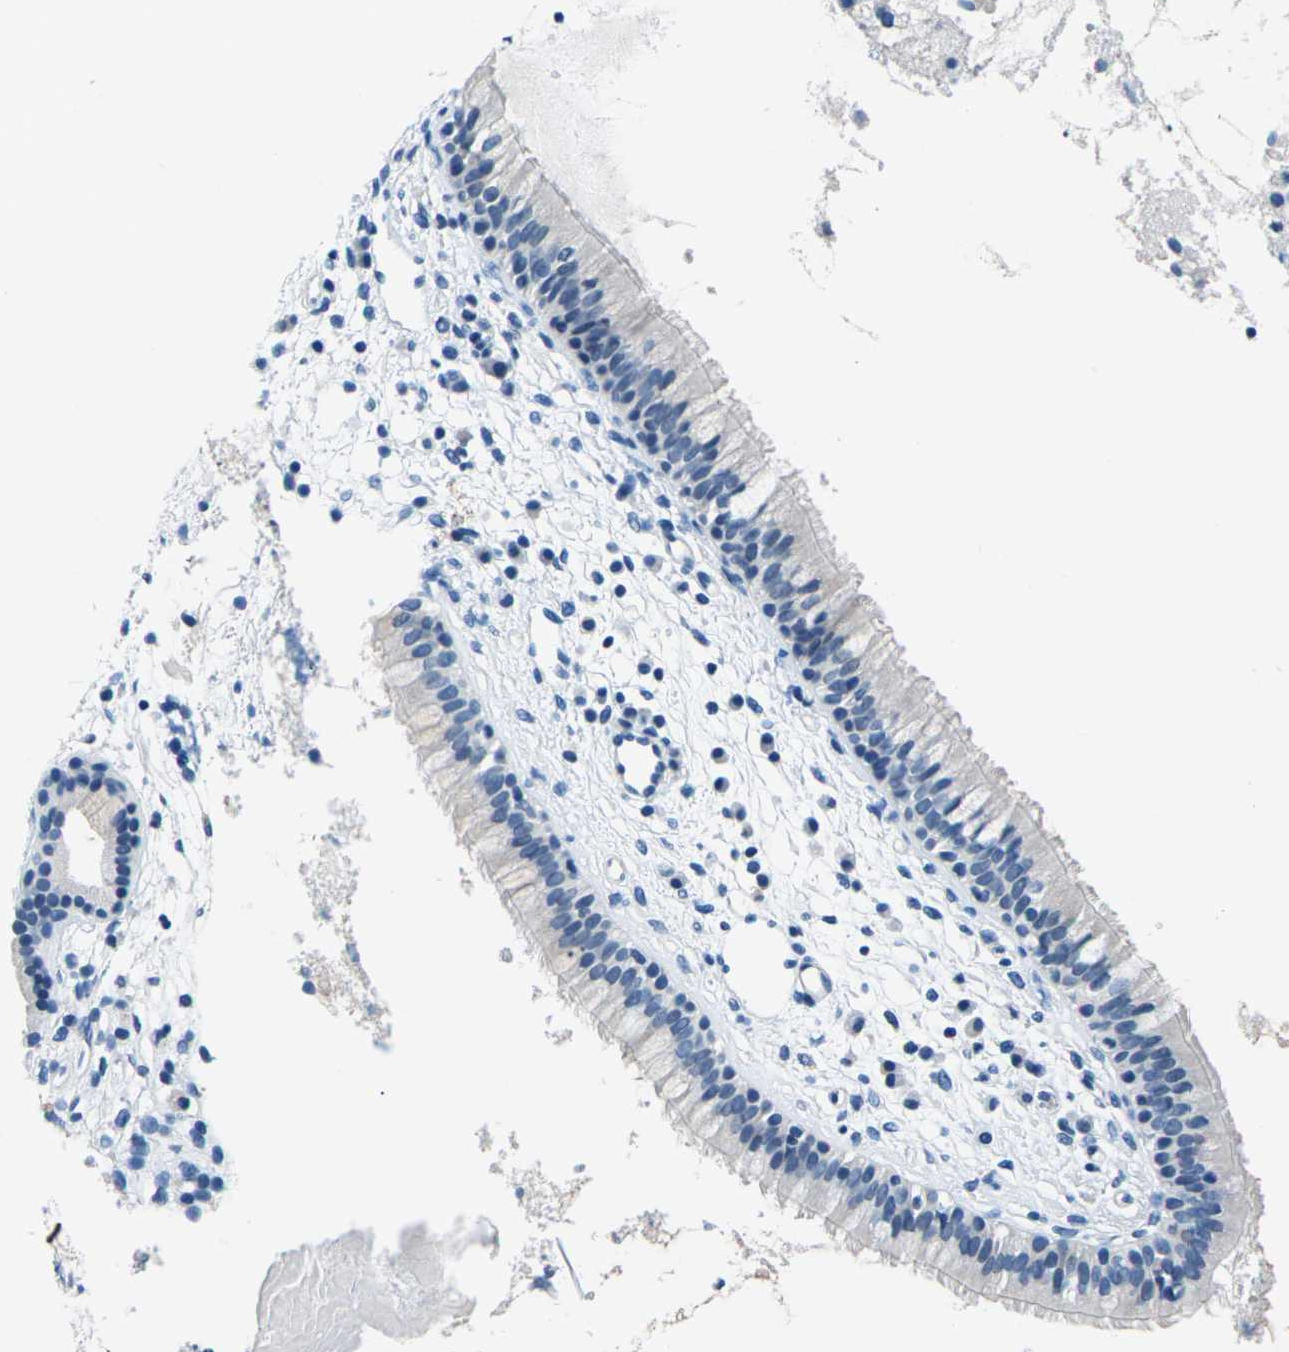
{"staining": {"intensity": "negative", "quantity": "none", "location": "none"}, "tissue": "nasopharynx", "cell_type": "Respiratory epithelial cells", "image_type": "normal", "snomed": [{"axis": "morphology", "description": "Normal tissue, NOS"}, {"axis": "topography", "description": "Nasopharynx"}], "caption": "Immunohistochemistry of normal human nasopharynx displays no positivity in respiratory epithelial cells. The staining was performed using DAB to visualize the protein expression in brown, while the nuclei were stained in blue with hematoxylin (Magnification: 20x).", "gene": "UMOD", "patient": {"sex": "male", "age": 21}}